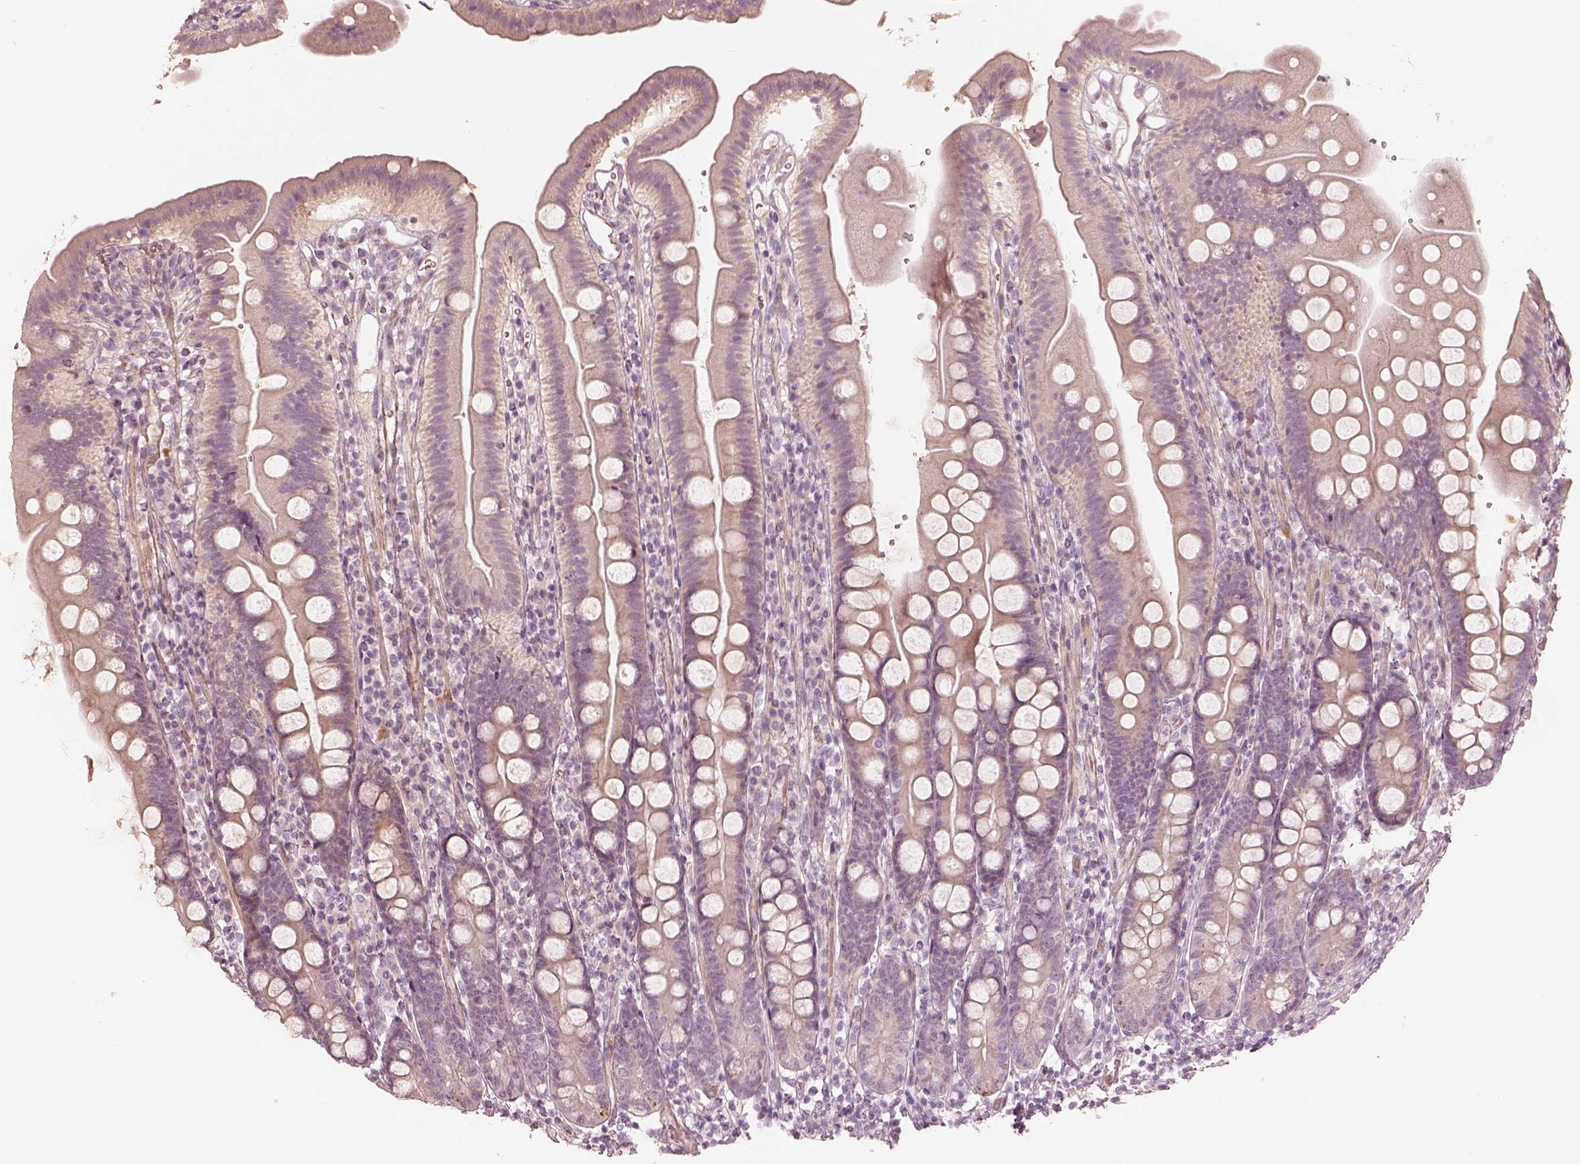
{"staining": {"intensity": "negative", "quantity": "none", "location": "none"}, "tissue": "duodenum", "cell_type": "Glandular cells", "image_type": "normal", "snomed": [{"axis": "morphology", "description": "Normal tissue, NOS"}, {"axis": "topography", "description": "Duodenum"}], "caption": "An immunohistochemistry (IHC) histopathology image of normal duodenum is shown. There is no staining in glandular cells of duodenum. (DAB immunohistochemistry visualized using brightfield microscopy, high magnification).", "gene": "KCNJ9", "patient": {"sex": "female", "age": 67}}